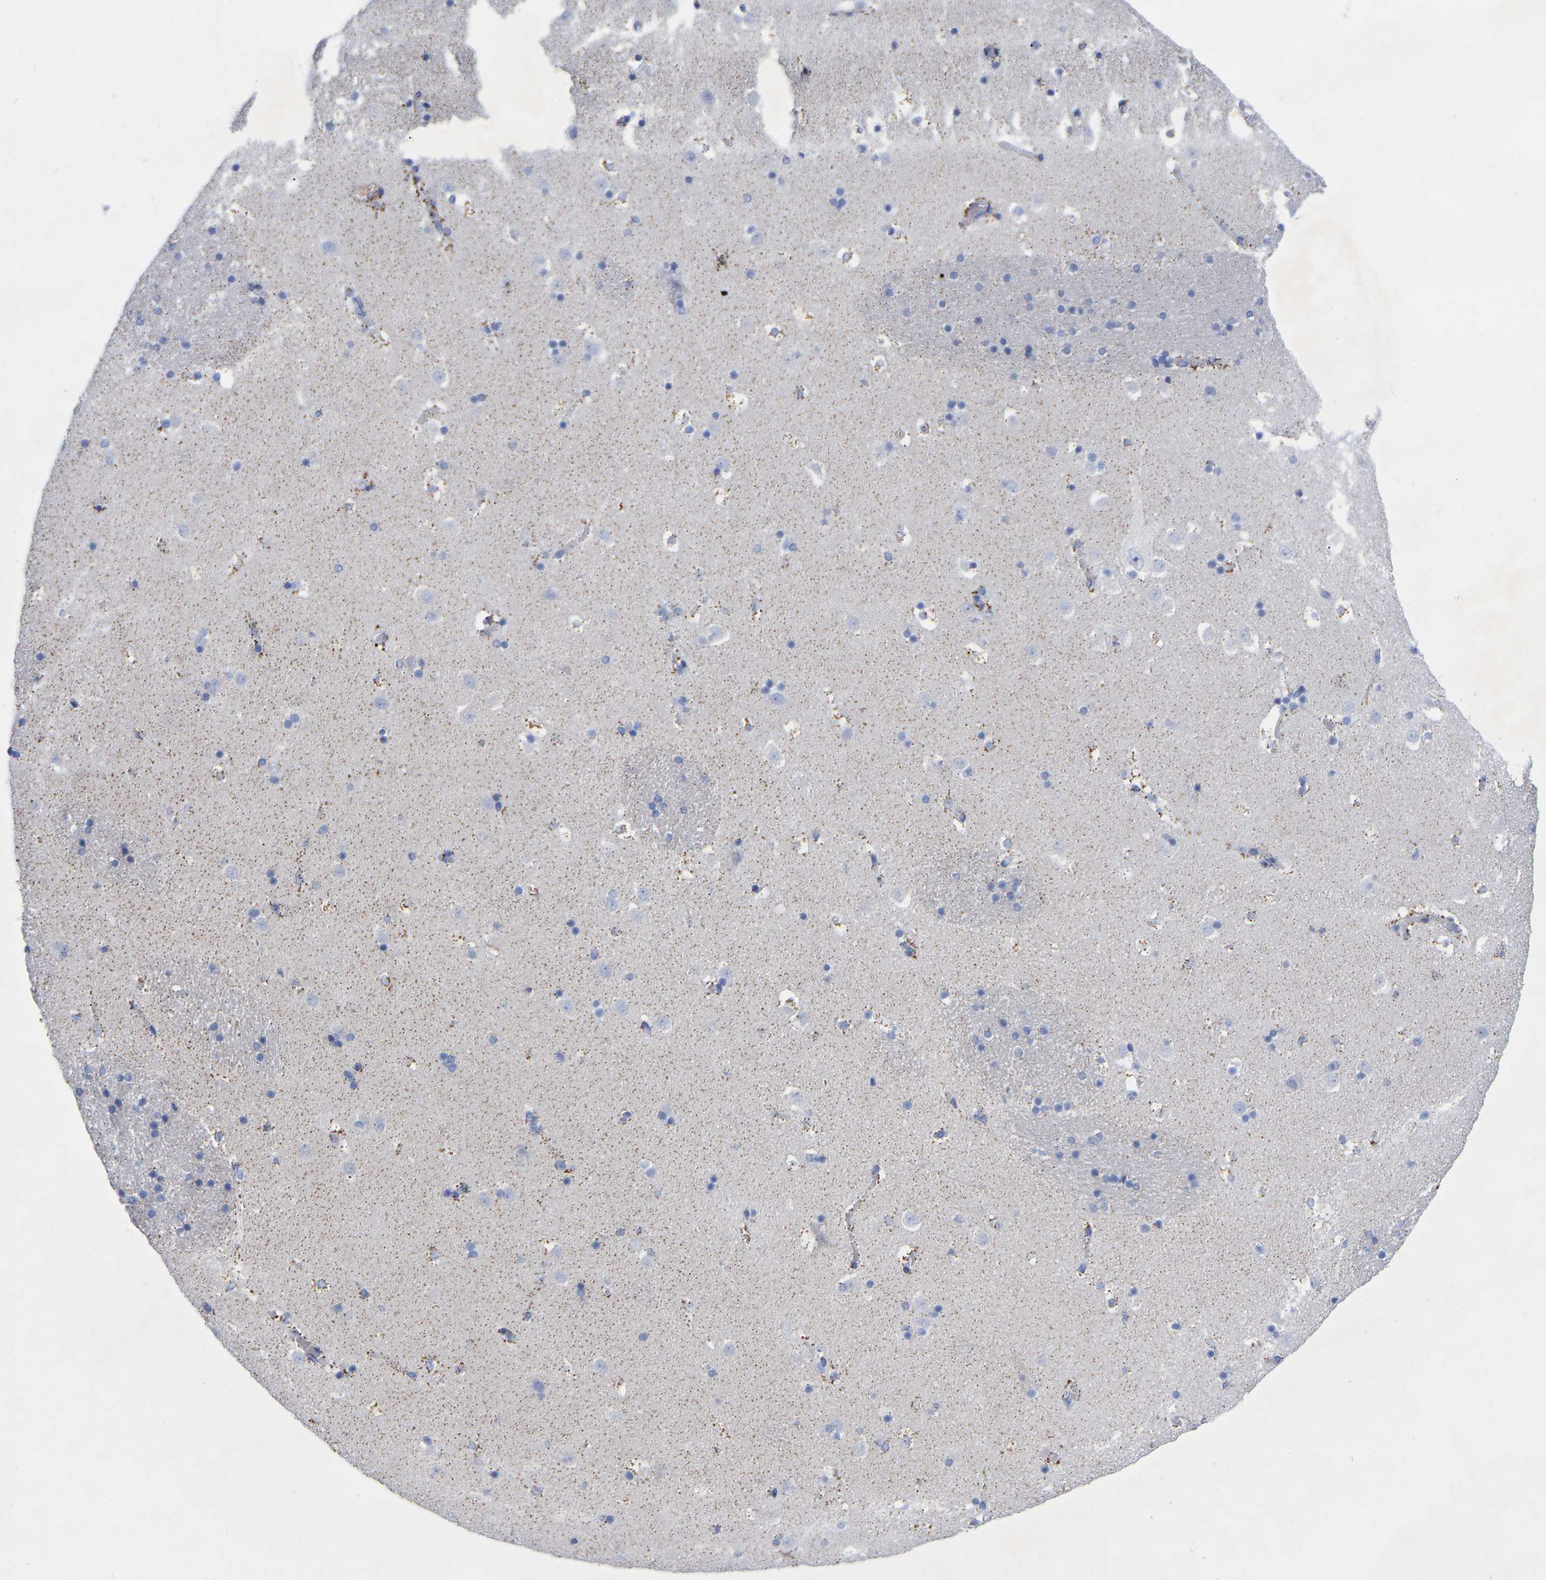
{"staining": {"intensity": "negative", "quantity": "none", "location": "none"}, "tissue": "caudate", "cell_type": "Glial cells", "image_type": "normal", "snomed": [{"axis": "morphology", "description": "Normal tissue, NOS"}, {"axis": "topography", "description": "Lateral ventricle wall"}], "caption": "An IHC photomicrograph of unremarkable caudate is shown. There is no staining in glial cells of caudate. (DAB (3,3'-diaminobenzidine) IHC, high magnification).", "gene": "ZNF629", "patient": {"sex": "male", "age": 45}}